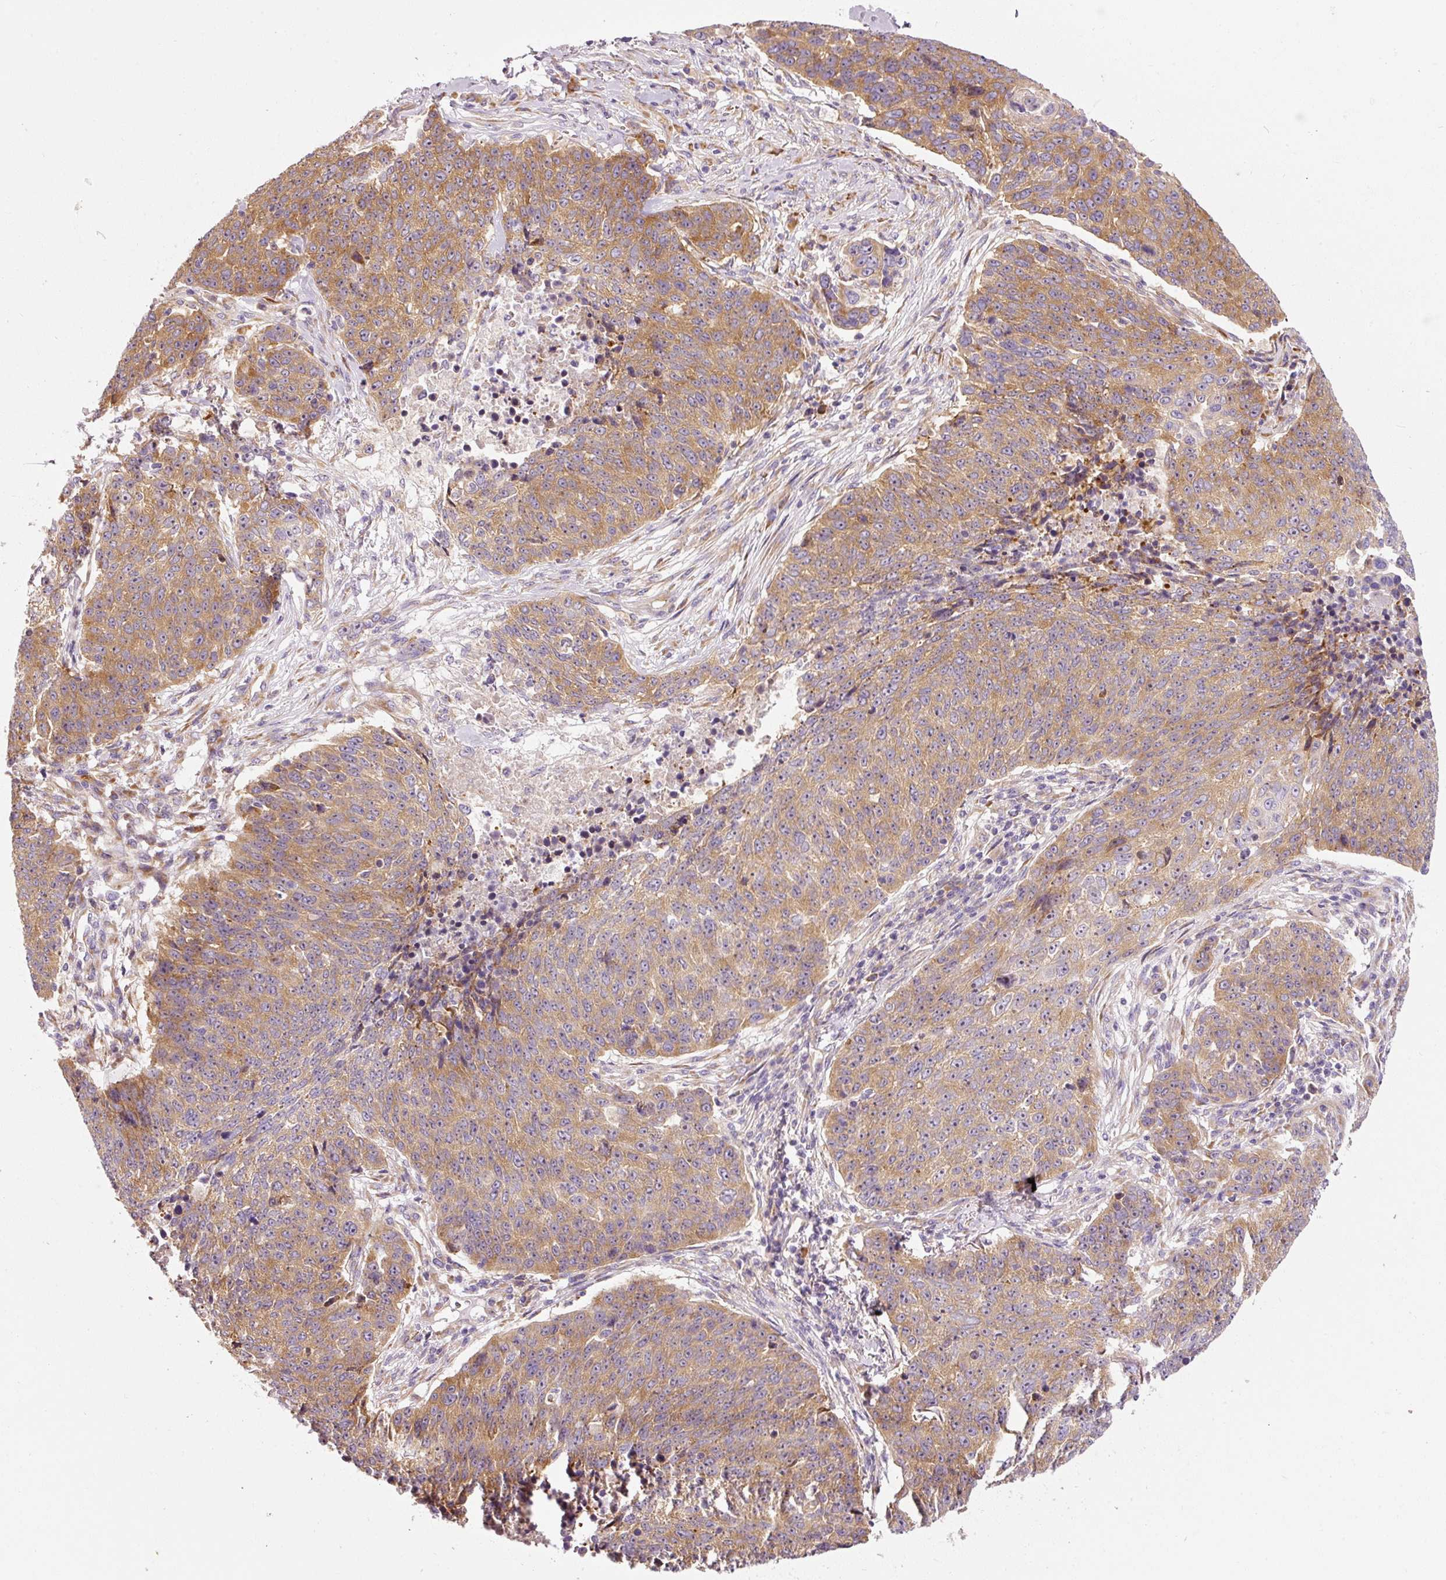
{"staining": {"intensity": "moderate", "quantity": ">75%", "location": "cytoplasmic/membranous"}, "tissue": "lung cancer", "cell_type": "Tumor cells", "image_type": "cancer", "snomed": [{"axis": "morphology", "description": "Normal tissue, NOS"}, {"axis": "morphology", "description": "Squamous cell carcinoma, NOS"}, {"axis": "topography", "description": "Lymph node"}, {"axis": "topography", "description": "Lung"}], "caption": "Squamous cell carcinoma (lung) stained with a brown dye demonstrates moderate cytoplasmic/membranous positive staining in approximately >75% of tumor cells.", "gene": "RPL10A", "patient": {"sex": "male", "age": 66}}